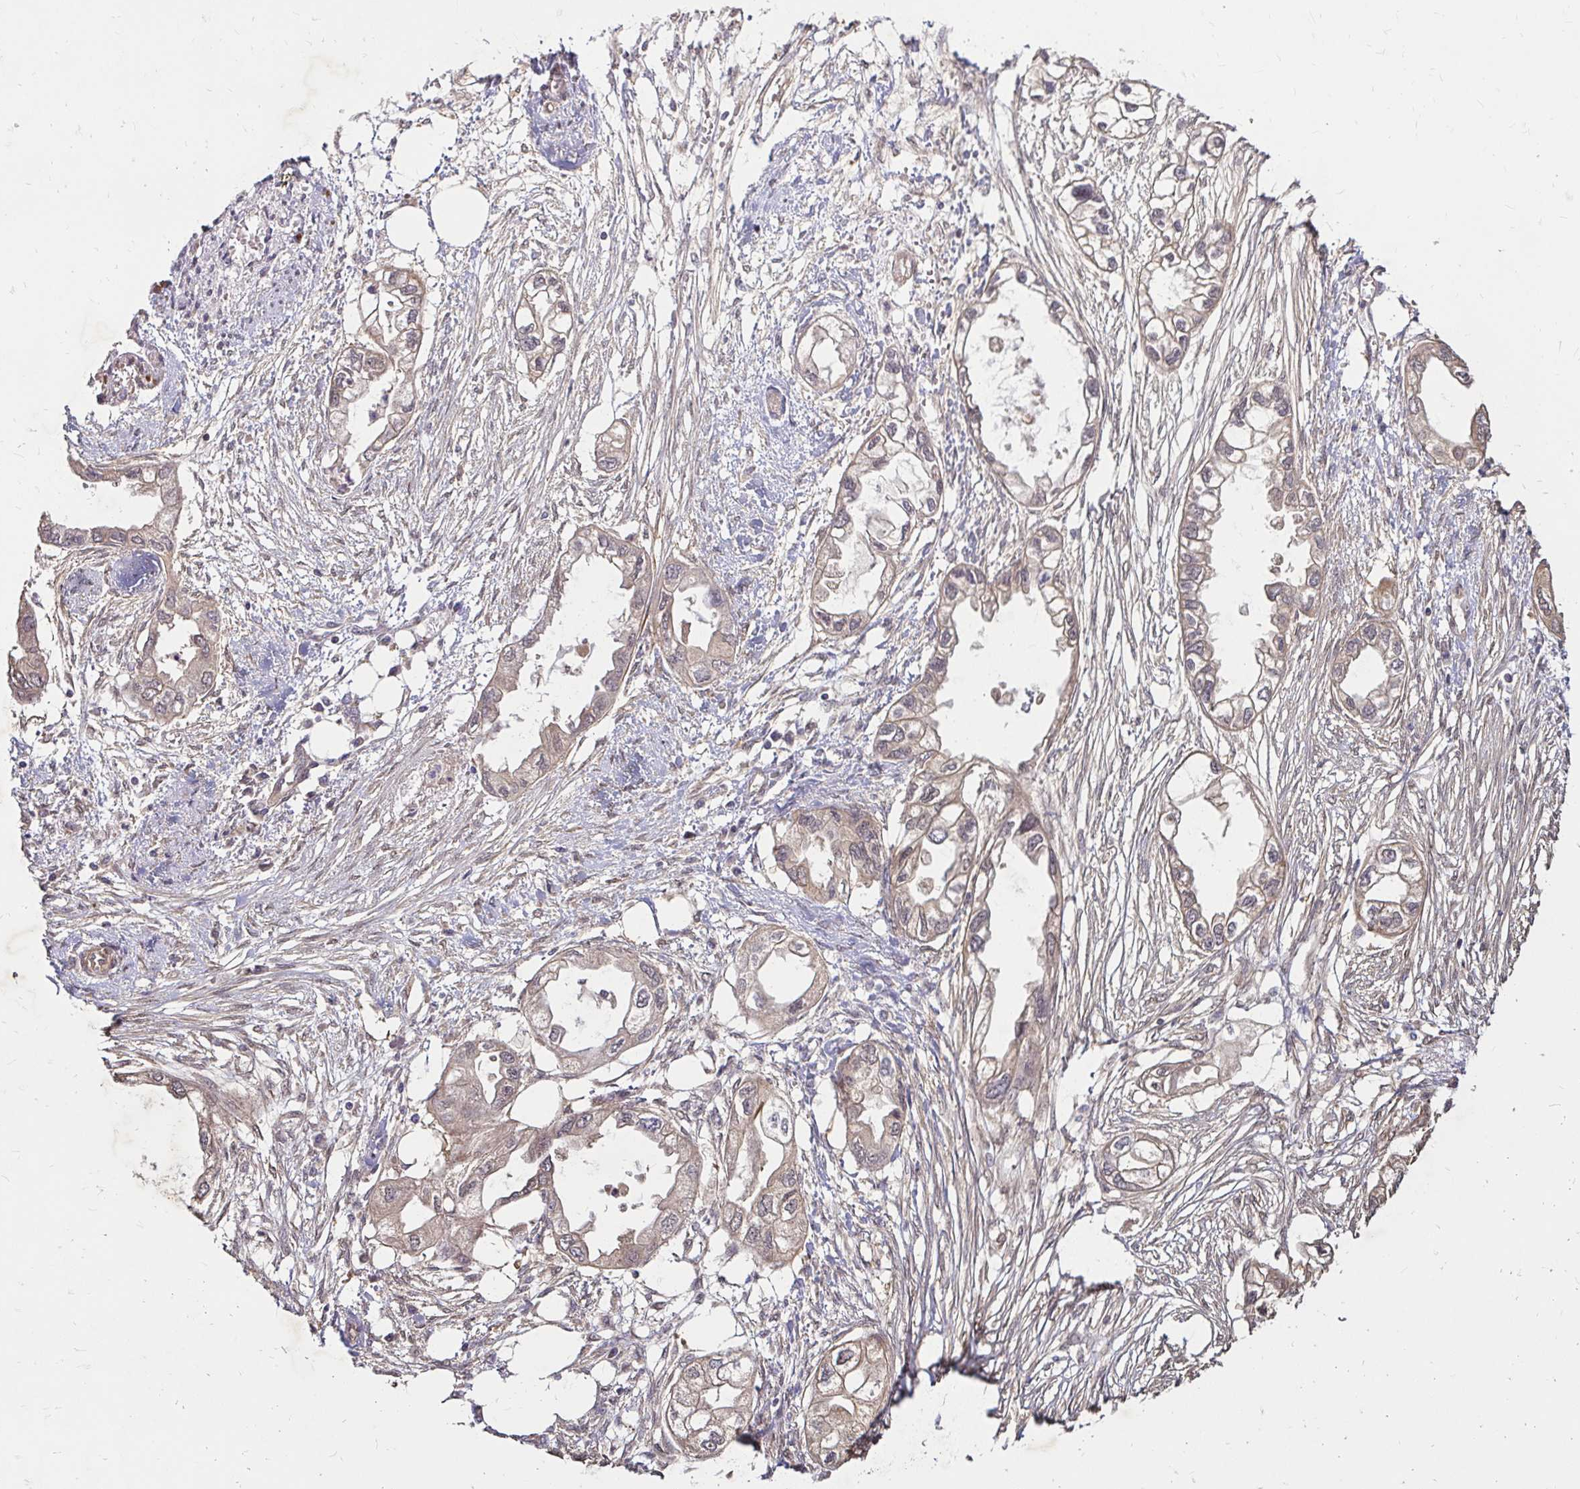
{"staining": {"intensity": "weak", "quantity": ">75%", "location": "cytoplasmic/membranous"}, "tissue": "endometrial cancer", "cell_type": "Tumor cells", "image_type": "cancer", "snomed": [{"axis": "morphology", "description": "Adenocarcinoma, NOS"}, {"axis": "morphology", "description": "Adenocarcinoma, metastatic, NOS"}, {"axis": "topography", "description": "Adipose tissue"}, {"axis": "topography", "description": "Endometrium"}], "caption": "IHC staining of endometrial cancer, which displays low levels of weak cytoplasmic/membranous positivity in approximately >75% of tumor cells indicating weak cytoplasmic/membranous protein expression. The staining was performed using DAB (3,3'-diaminobenzidine) (brown) for protein detection and nuclei were counterstained in hematoxylin (blue).", "gene": "YAP1", "patient": {"sex": "female", "age": 67}}